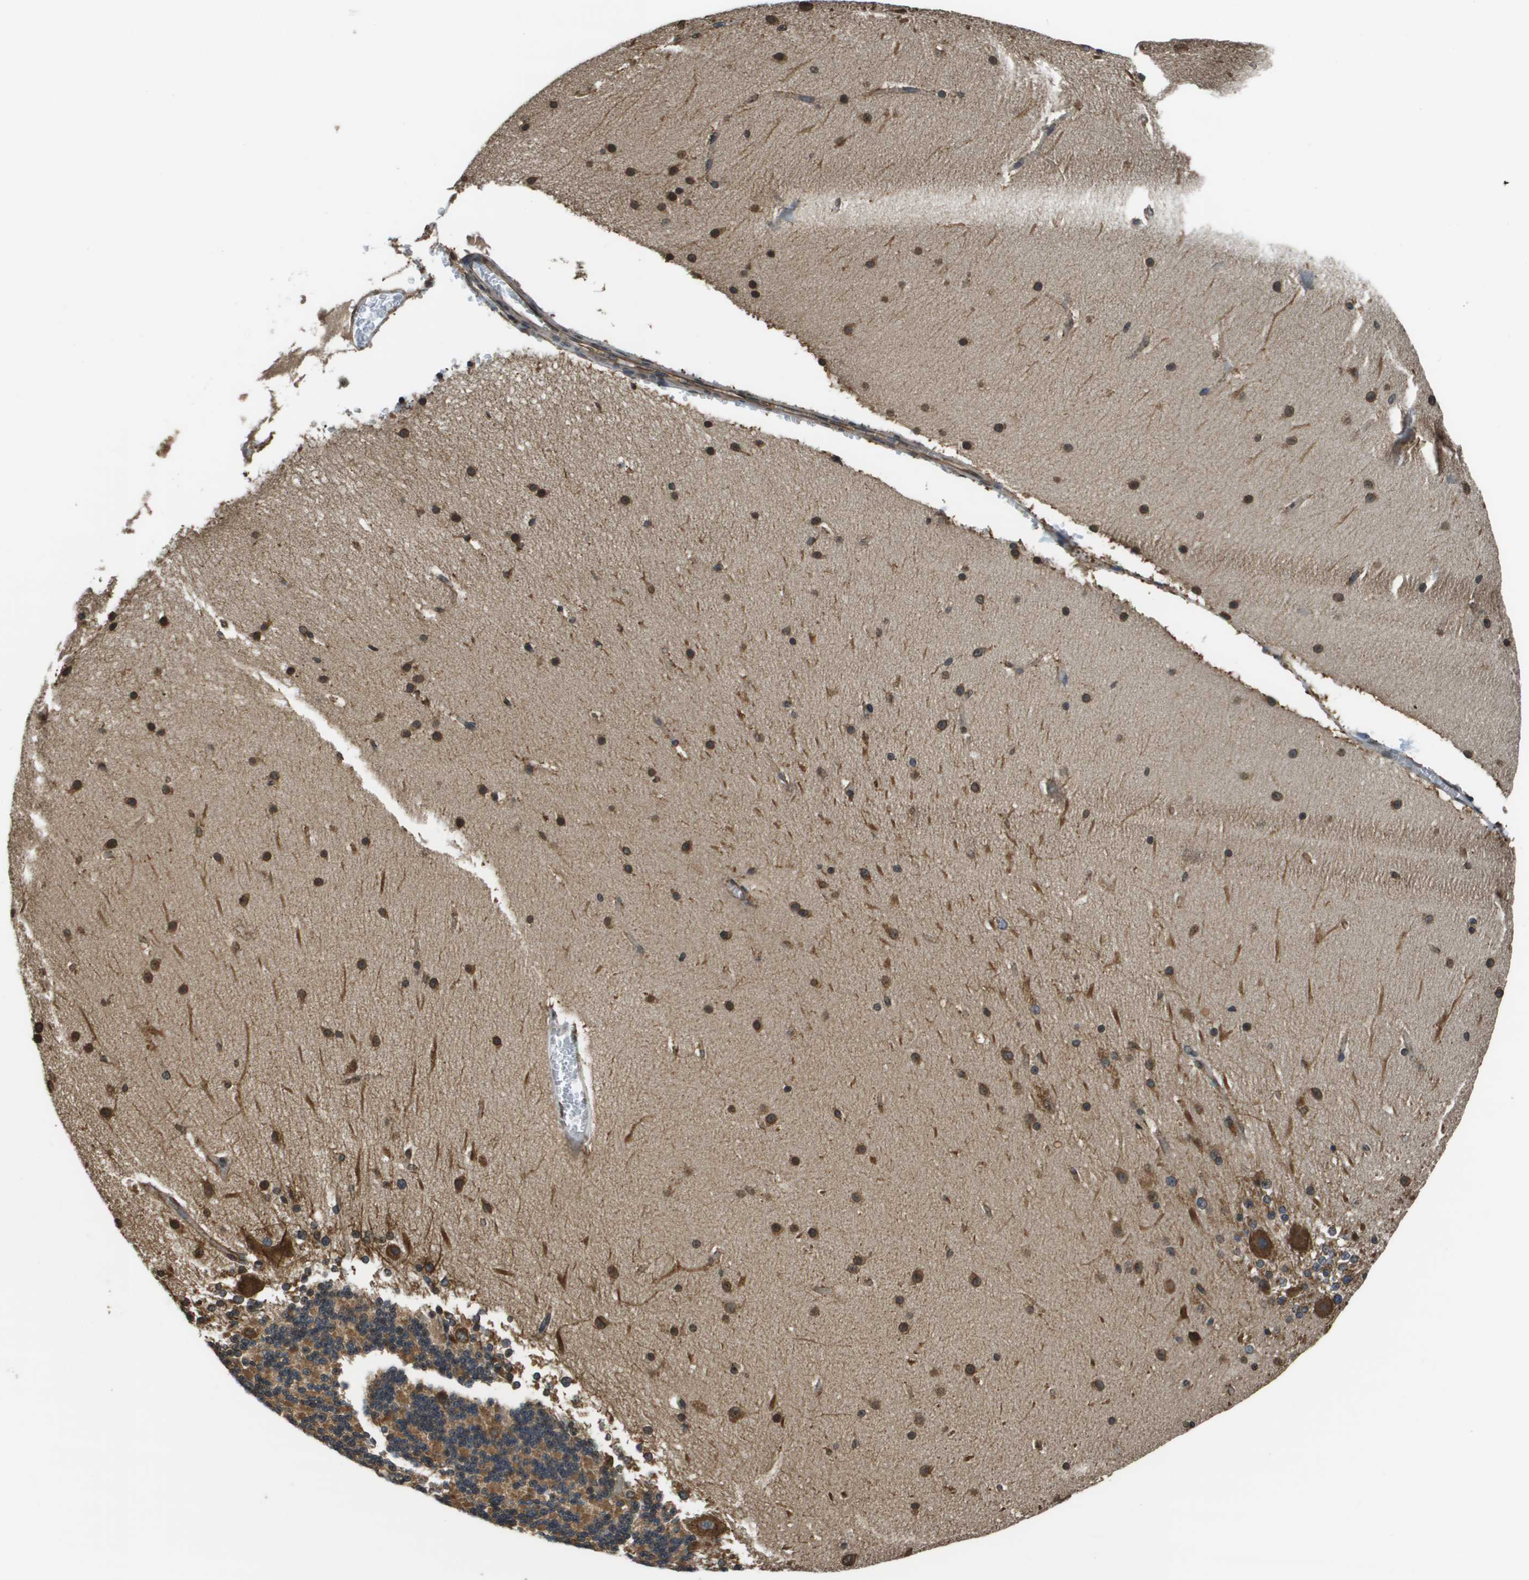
{"staining": {"intensity": "moderate", "quantity": "25%-75%", "location": "cytoplasmic/membranous"}, "tissue": "cerebellum", "cell_type": "Cells in granular layer", "image_type": "normal", "snomed": [{"axis": "morphology", "description": "Normal tissue, NOS"}, {"axis": "topography", "description": "Cerebellum"}], "caption": "IHC (DAB (3,3'-diaminobenzidine)) staining of benign human cerebellum displays moderate cytoplasmic/membranous protein expression in approximately 25%-75% of cells in granular layer. The protein is stained brown, and the nuclei are stained in blue (DAB IHC with brightfield microscopy, high magnification).", "gene": "SEC62", "patient": {"sex": "female", "age": 19}}